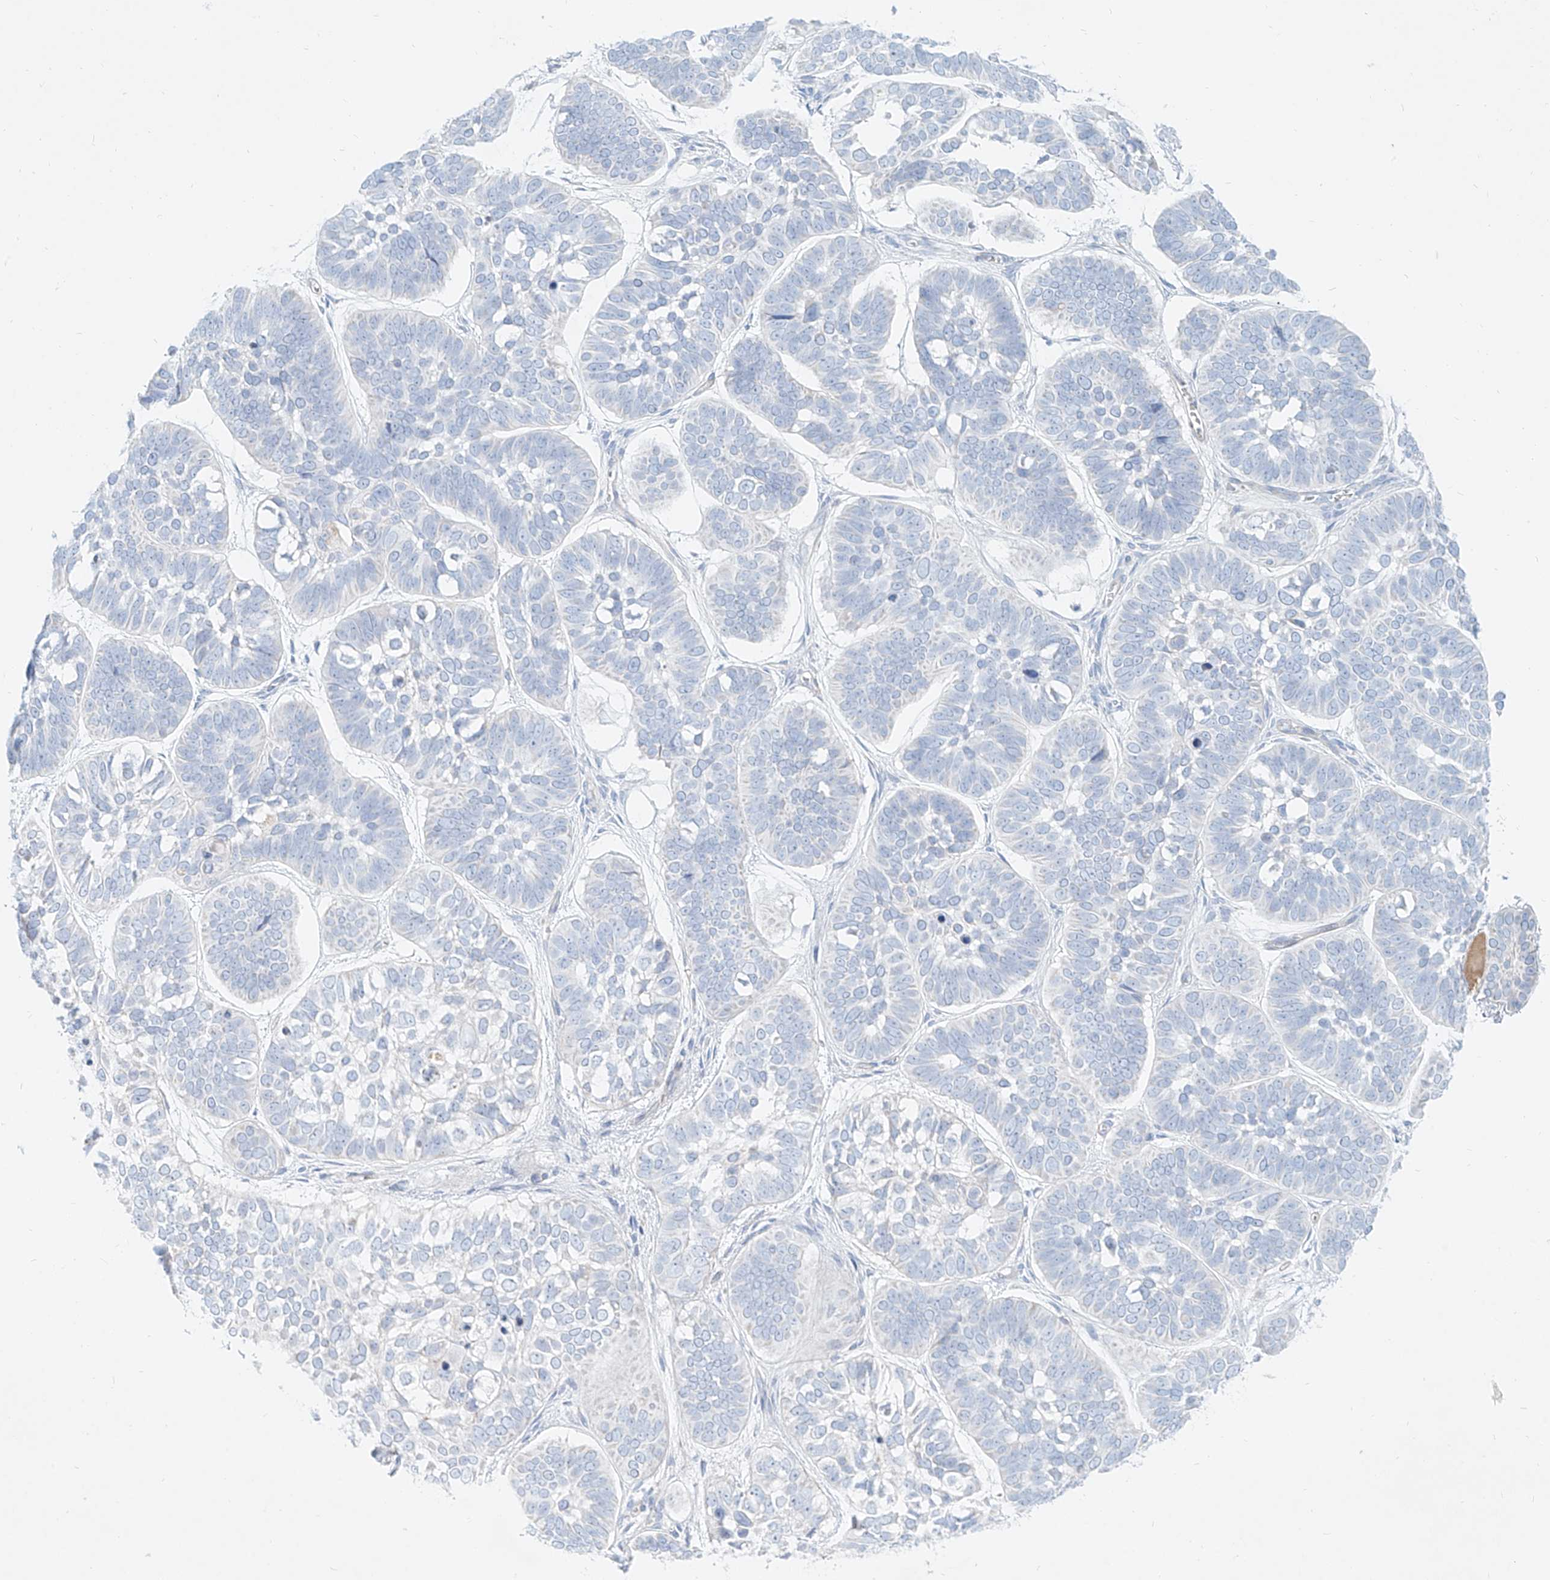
{"staining": {"intensity": "negative", "quantity": "none", "location": "none"}, "tissue": "skin cancer", "cell_type": "Tumor cells", "image_type": "cancer", "snomed": [{"axis": "morphology", "description": "Basal cell carcinoma"}, {"axis": "topography", "description": "Skin"}], "caption": "Tumor cells show no significant staining in skin basal cell carcinoma. Brightfield microscopy of IHC stained with DAB (3,3'-diaminobenzidine) (brown) and hematoxylin (blue), captured at high magnification.", "gene": "AJM1", "patient": {"sex": "male", "age": 62}}